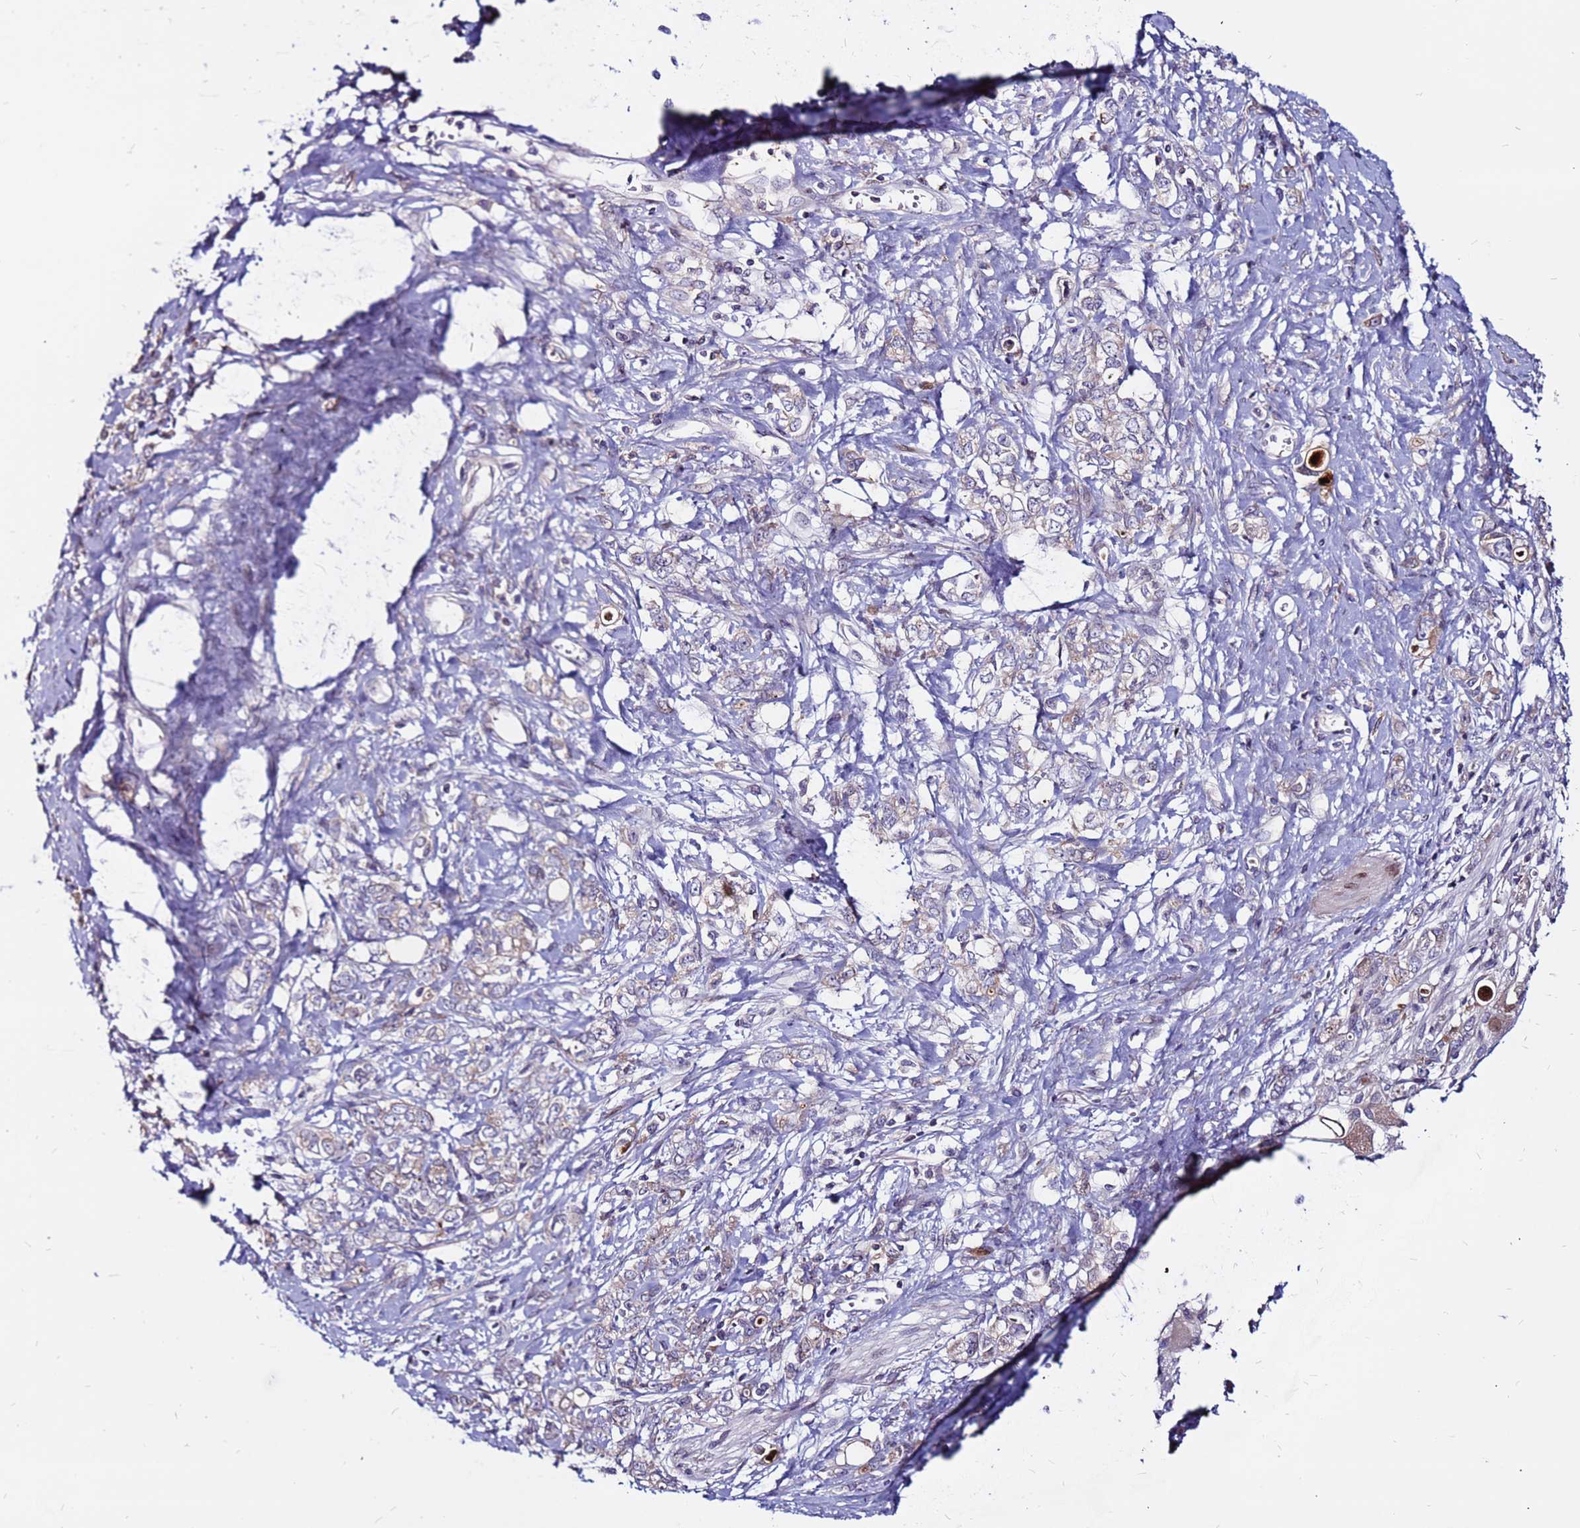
{"staining": {"intensity": "weak", "quantity": "<25%", "location": "cytoplasmic/membranous"}, "tissue": "stomach cancer", "cell_type": "Tumor cells", "image_type": "cancer", "snomed": [{"axis": "morphology", "description": "Adenocarcinoma, NOS"}, {"axis": "topography", "description": "Stomach"}], "caption": "The immunohistochemistry photomicrograph has no significant expression in tumor cells of adenocarcinoma (stomach) tissue.", "gene": "CCDC71", "patient": {"sex": "female", "age": 76}}